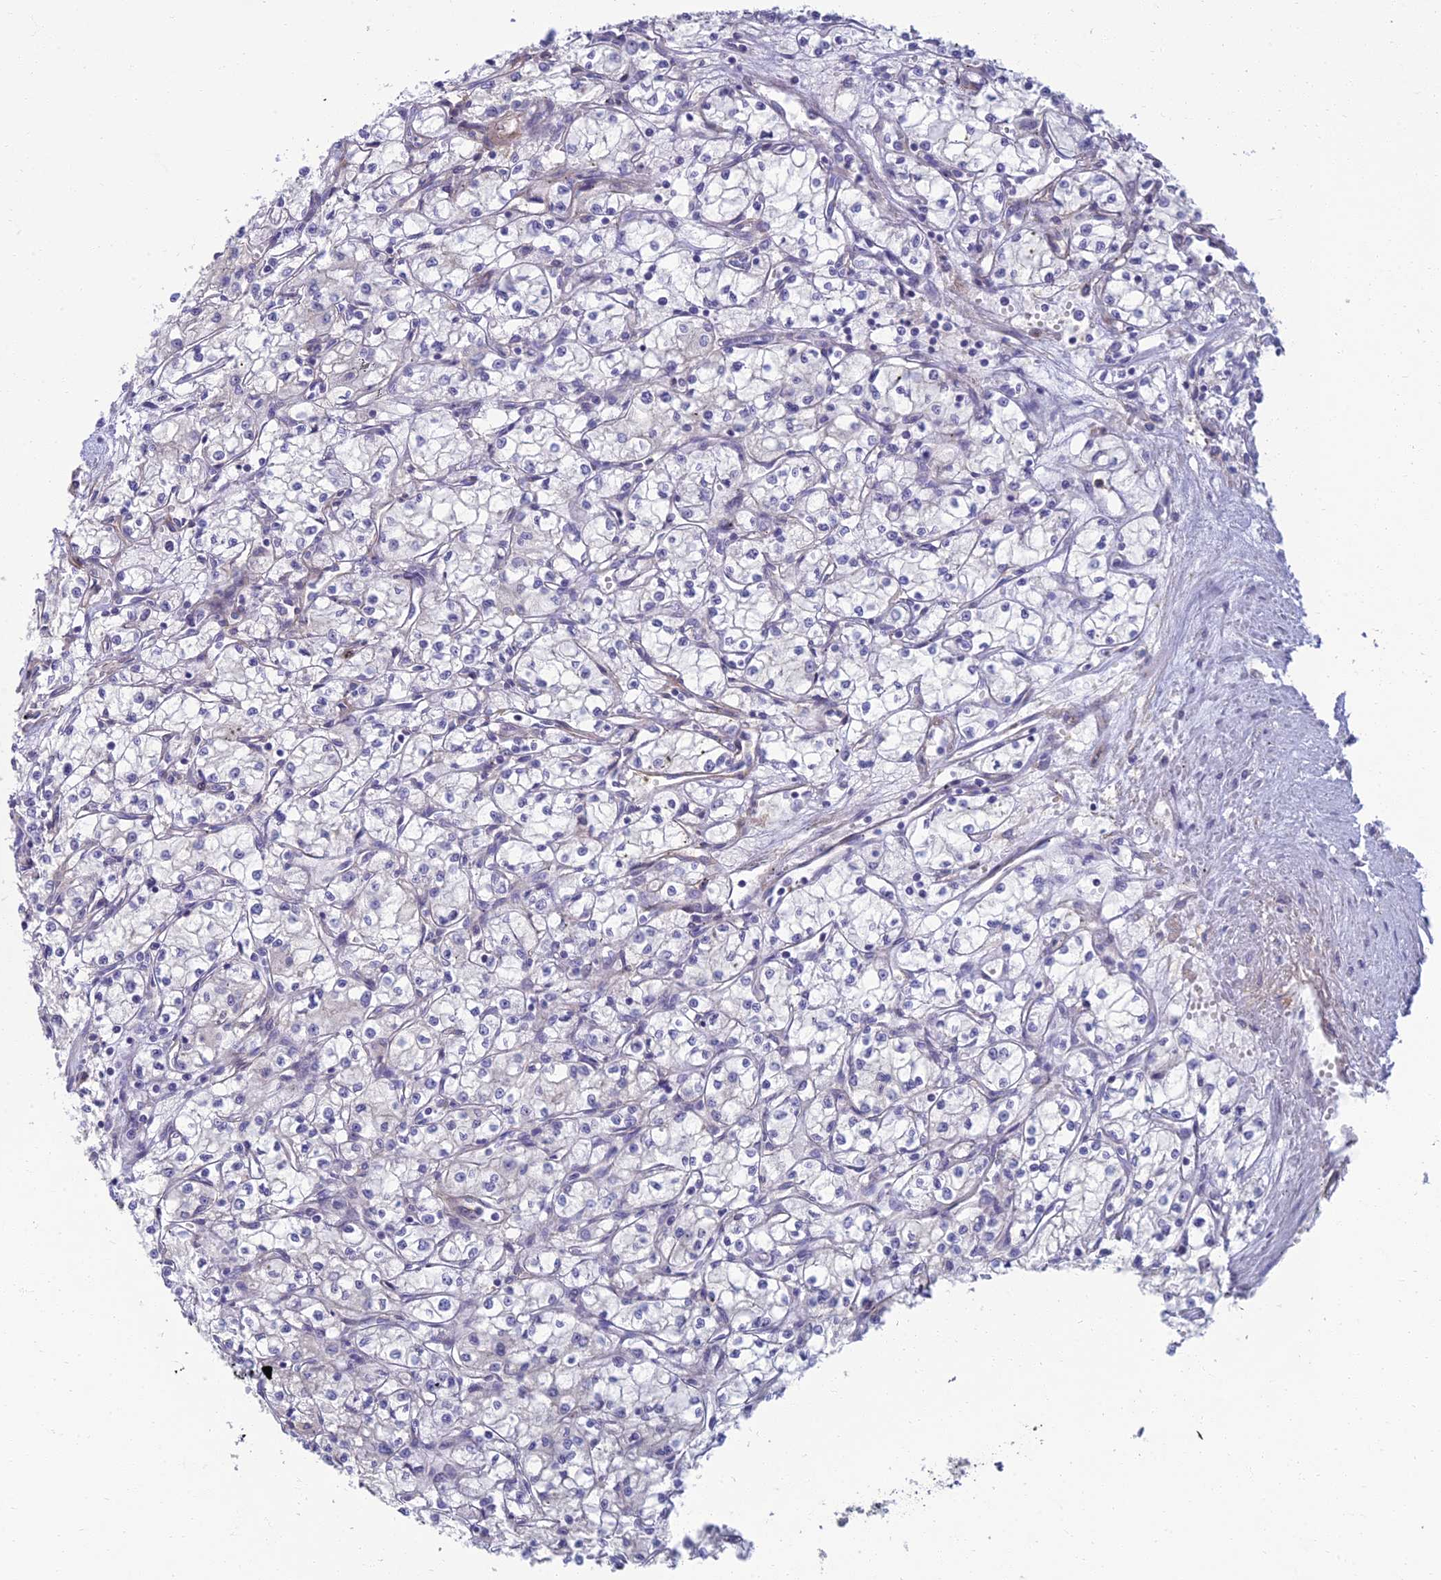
{"staining": {"intensity": "negative", "quantity": "none", "location": "none"}, "tissue": "renal cancer", "cell_type": "Tumor cells", "image_type": "cancer", "snomed": [{"axis": "morphology", "description": "Adenocarcinoma, NOS"}, {"axis": "topography", "description": "Kidney"}], "caption": "Protein analysis of renal adenocarcinoma reveals no significant staining in tumor cells.", "gene": "NEURL1", "patient": {"sex": "male", "age": 59}}